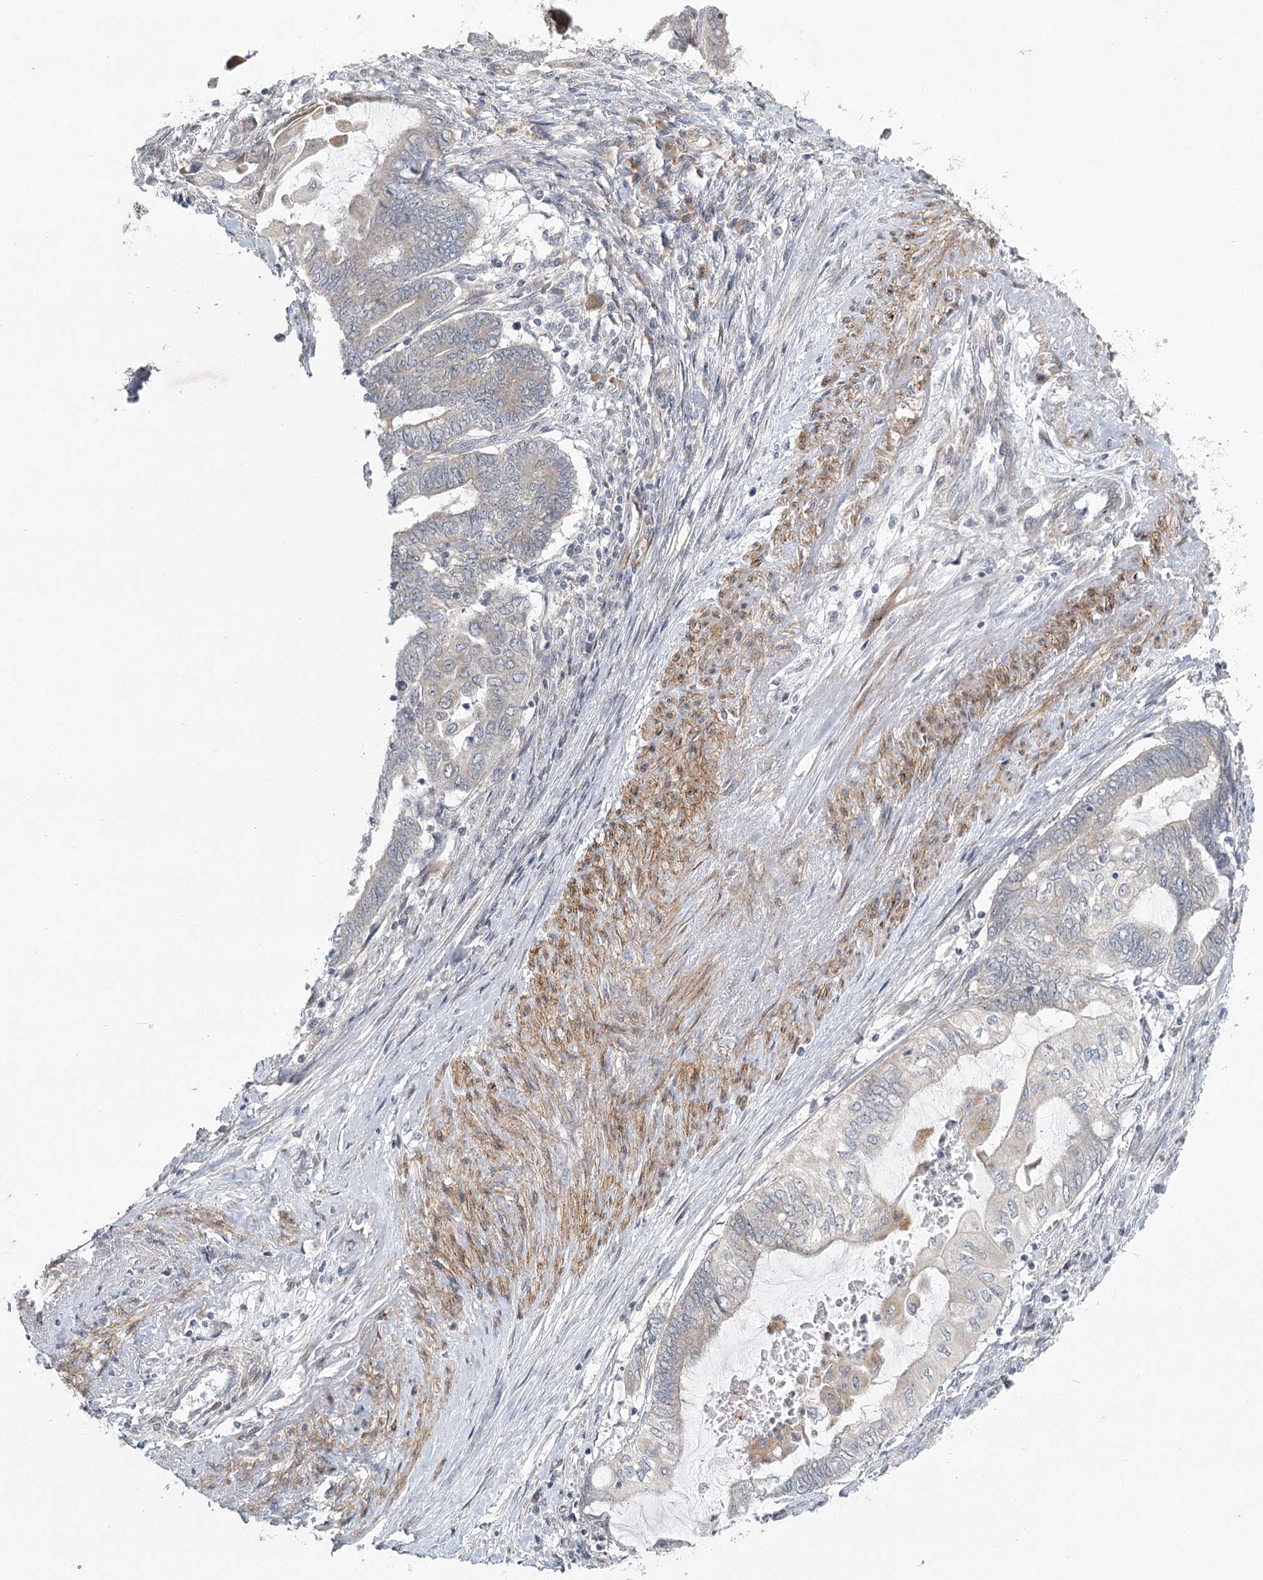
{"staining": {"intensity": "negative", "quantity": "none", "location": "none"}, "tissue": "endometrial cancer", "cell_type": "Tumor cells", "image_type": "cancer", "snomed": [{"axis": "morphology", "description": "Adenocarcinoma, NOS"}, {"axis": "topography", "description": "Uterus"}, {"axis": "topography", "description": "Endometrium"}], "caption": "Endometrial cancer was stained to show a protein in brown. There is no significant staining in tumor cells.", "gene": "MEPE", "patient": {"sex": "female", "age": 70}}